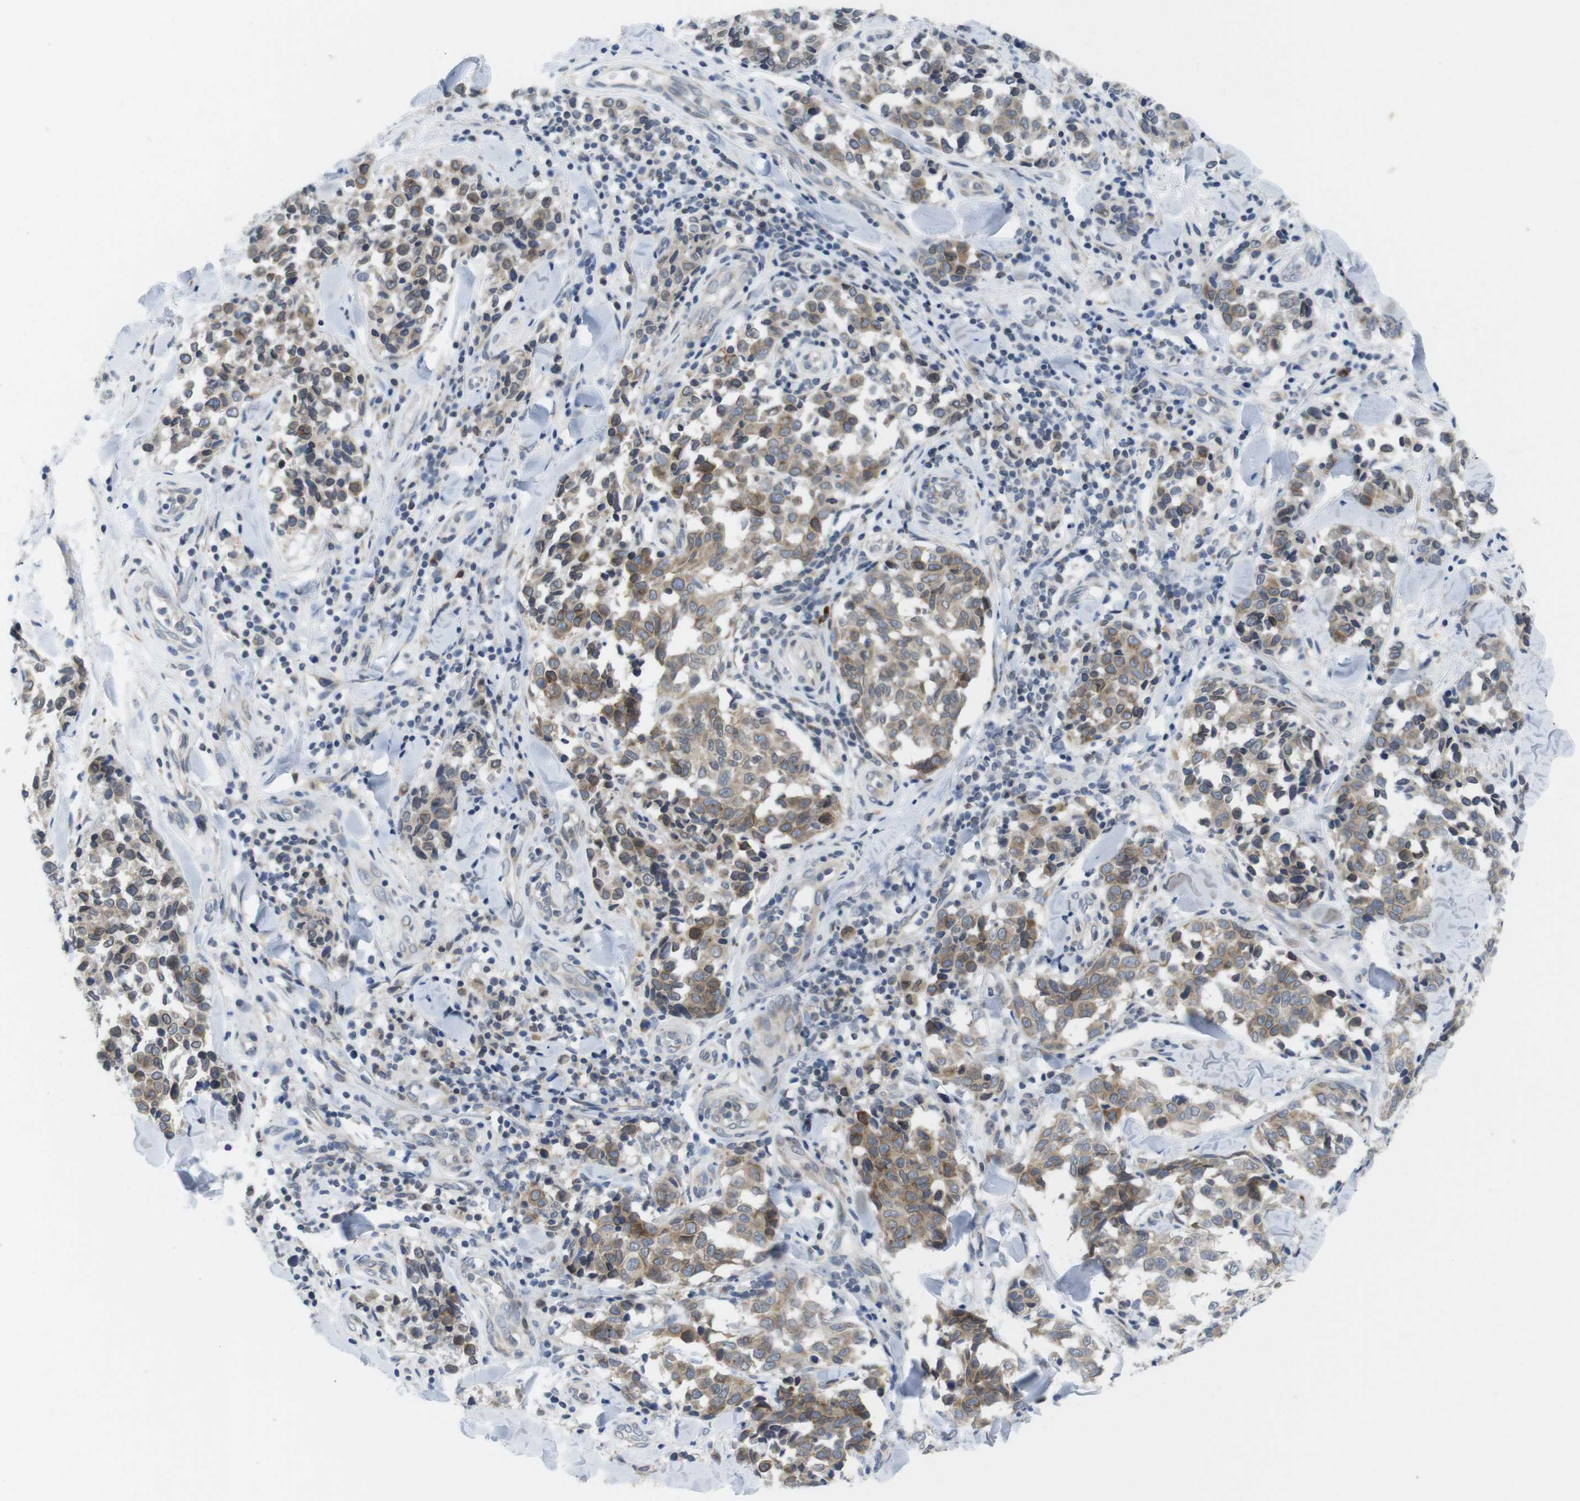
{"staining": {"intensity": "weak", "quantity": "25%-75%", "location": "cytoplasmic/membranous"}, "tissue": "melanoma", "cell_type": "Tumor cells", "image_type": "cancer", "snomed": [{"axis": "morphology", "description": "Malignant melanoma, NOS"}, {"axis": "topography", "description": "Skin"}], "caption": "Brown immunohistochemical staining in malignant melanoma demonstrates weak cytoplasmic/membranous expression in about 25%-75% of tumor cells.", "gene": "ERGIC3", "patient": {"sex": "female", "age": 64}}